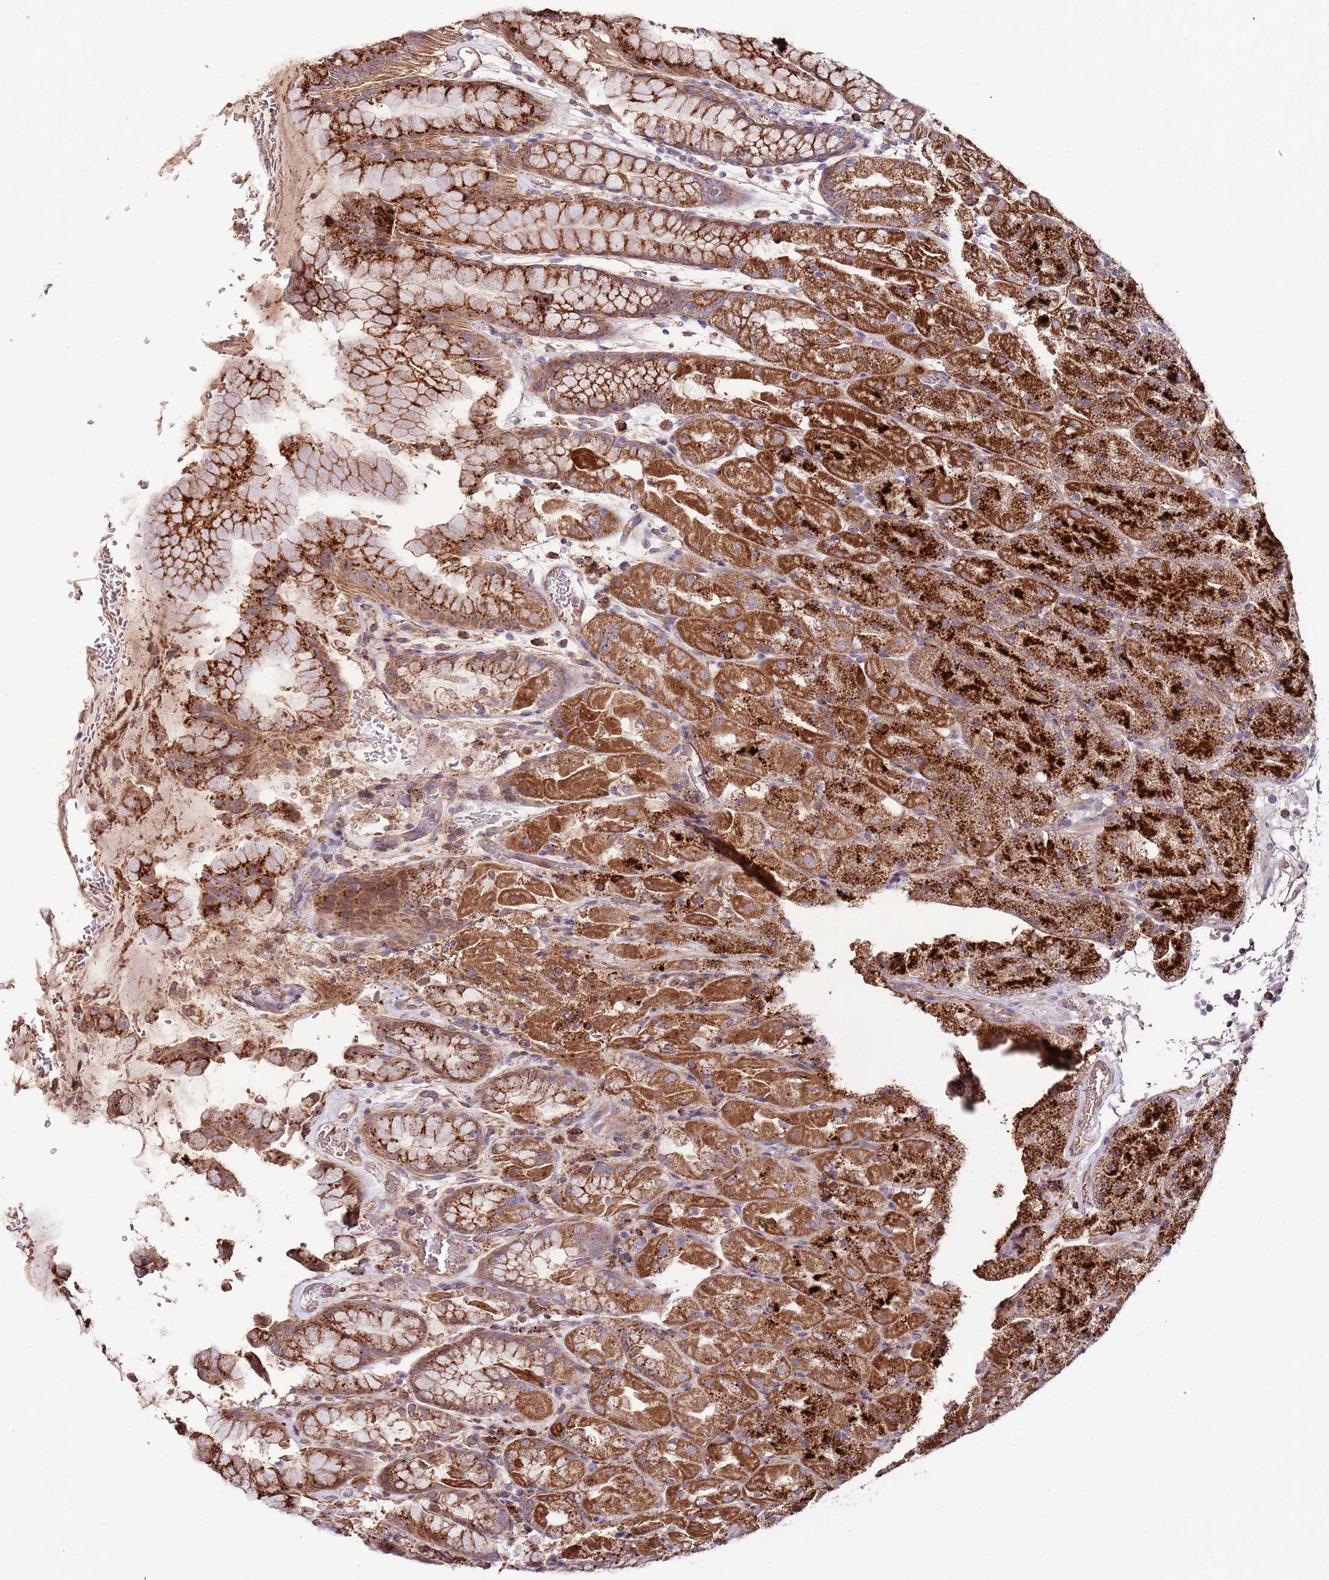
{"staining": {"intensity": "strong", "quantity": ">75%", "location": "cytoplasmic/membranous"}, "tissue": "stomach", "cell_type": "Glandular cells", "image_type": "normal", "snomed": [{"axis": "morphology", "description": "Normal tissue, NOS"}, {"axis": "topography", "description": "Stomach, upper"}, {"axis": "topography", "description": "Stomach, lower"}], "caption": "IHC (DAB) staining of normal stomach reveals strong cytoplasmic/membranous protein staining in approximately >75% of glandular cells.", "gene": "DOCK6", "patient": {"sex": "male", "age": 67}}